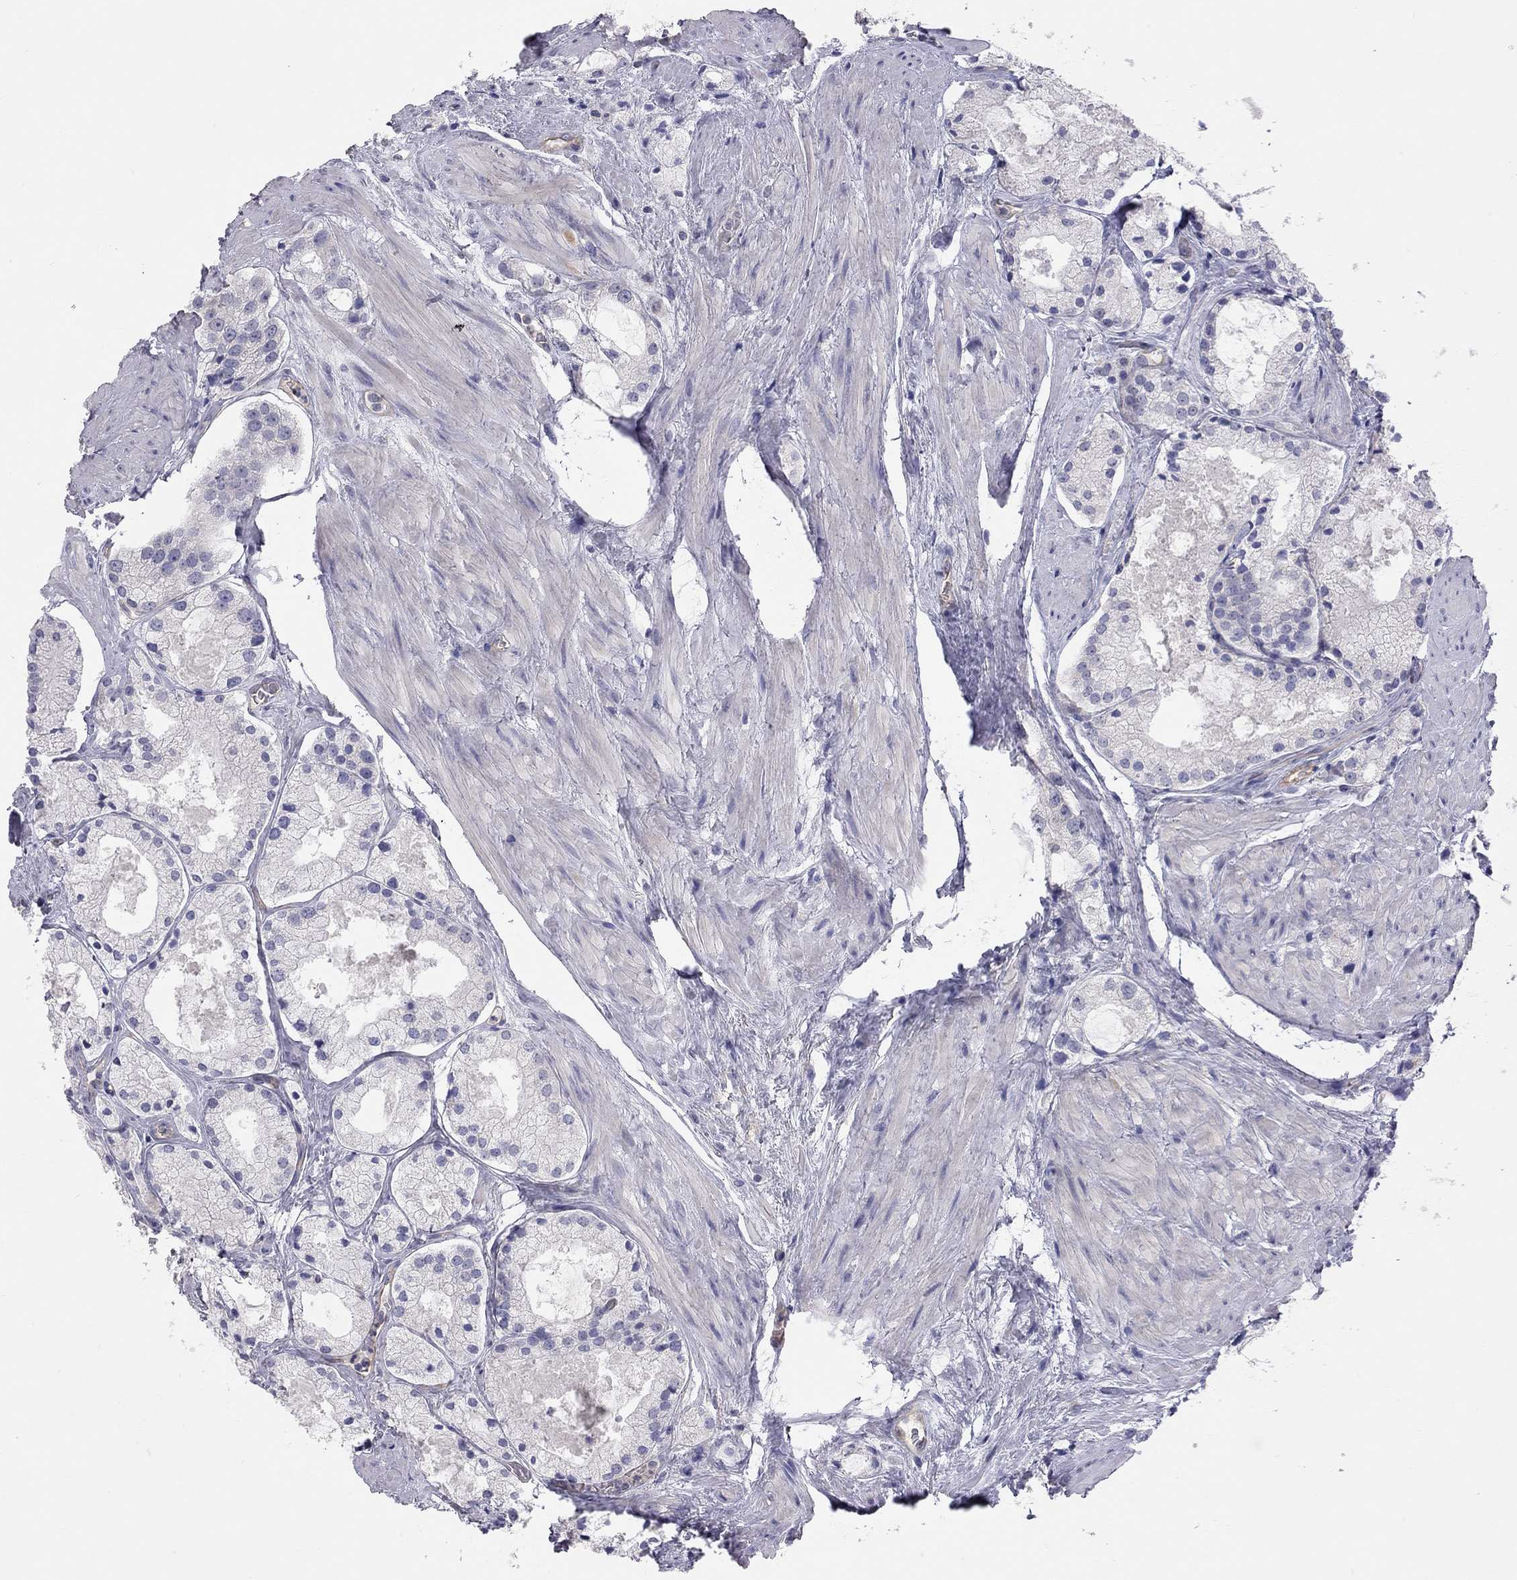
{"staining": {"intensity": "negative", "quantity": "none", "location": "none"}, "tissue": "prostate cancer", "cell_type": "Tumor cells", "image_type": "cancer", "snomed": [{"axis": "morphology", "description": "Adenocarcinoma, NOS"}, {"axis": "morphology", "description": "Adenocarcinoma, High grade"}, {"axis": "topography", "description": "Prostate"}], "caption": "IHC histopathology image of neoplastic tissue: prostate cancer (adenocarcinoma) stained with DAB (3,3'-diaminobenzidine) reveals no significant protein positivity in tumor cells. Brightfield microscopy of immunohistochemistry (IHC) stained with DAB (3,3'-diaminobenzidine) (brown) and hematoxylin (blue), captured at high magnification.", "gene": "GPRC5B", "patient": {"sex": "male", "age": 64}}